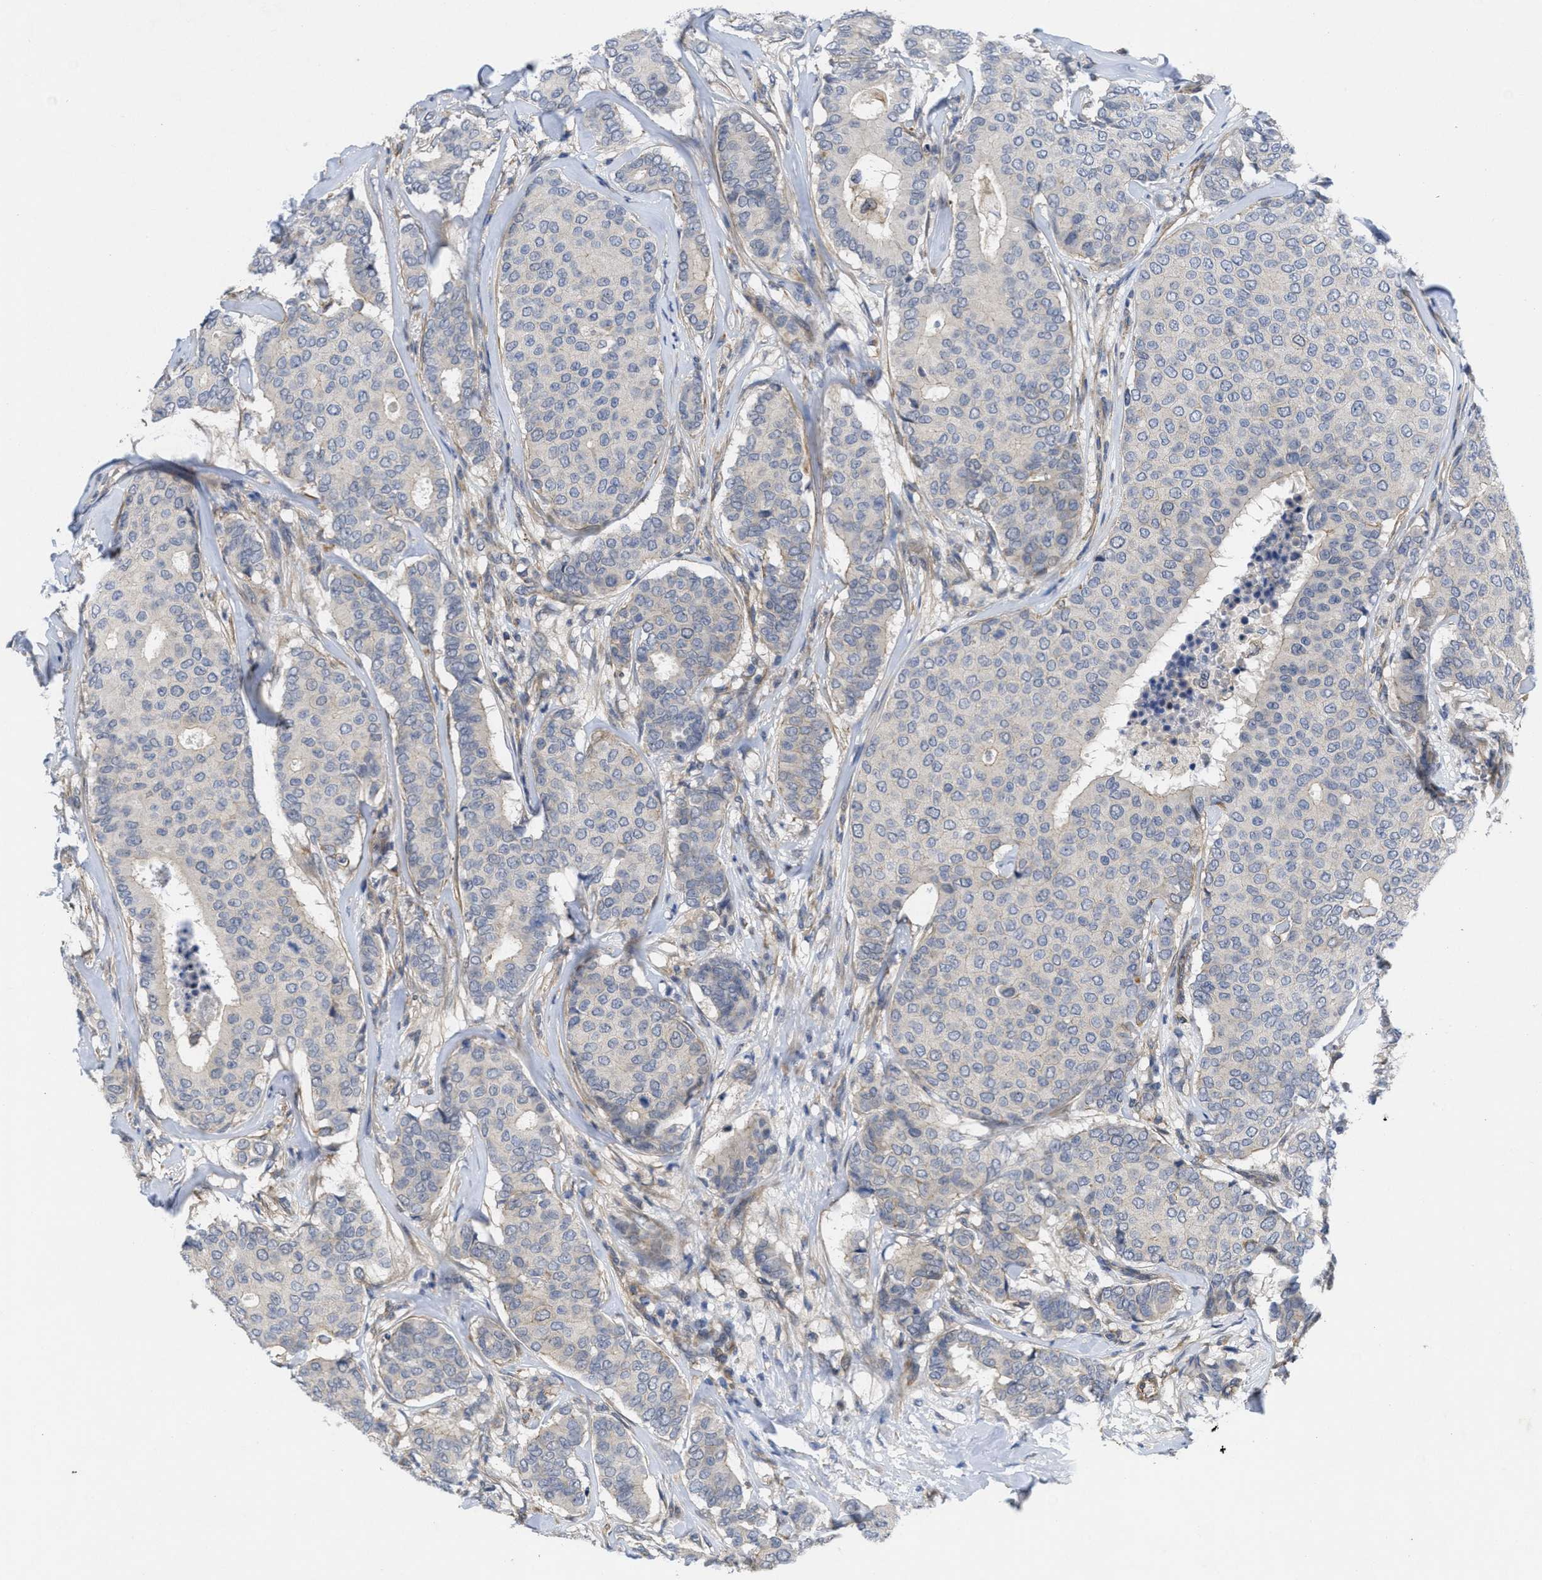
{"staining": {"intensity": "negative", "quantity": "none", "location": "none"}, "tissue": "breast cancer", "cell_type": "Tumor cells", "image_type": "cancer", "snomed": [{"axis": "morphology", "description": "Duct carcinoma"}, {"axis": "topography", "description": "Breast"}], "caption": "Immunohistochemistry of human breast cancer (invasive ductal carcinoma) reveals no expression in tumor cells.", "gene": "ARHGEF26", "patient": {"sex": "female", "age": 75}}